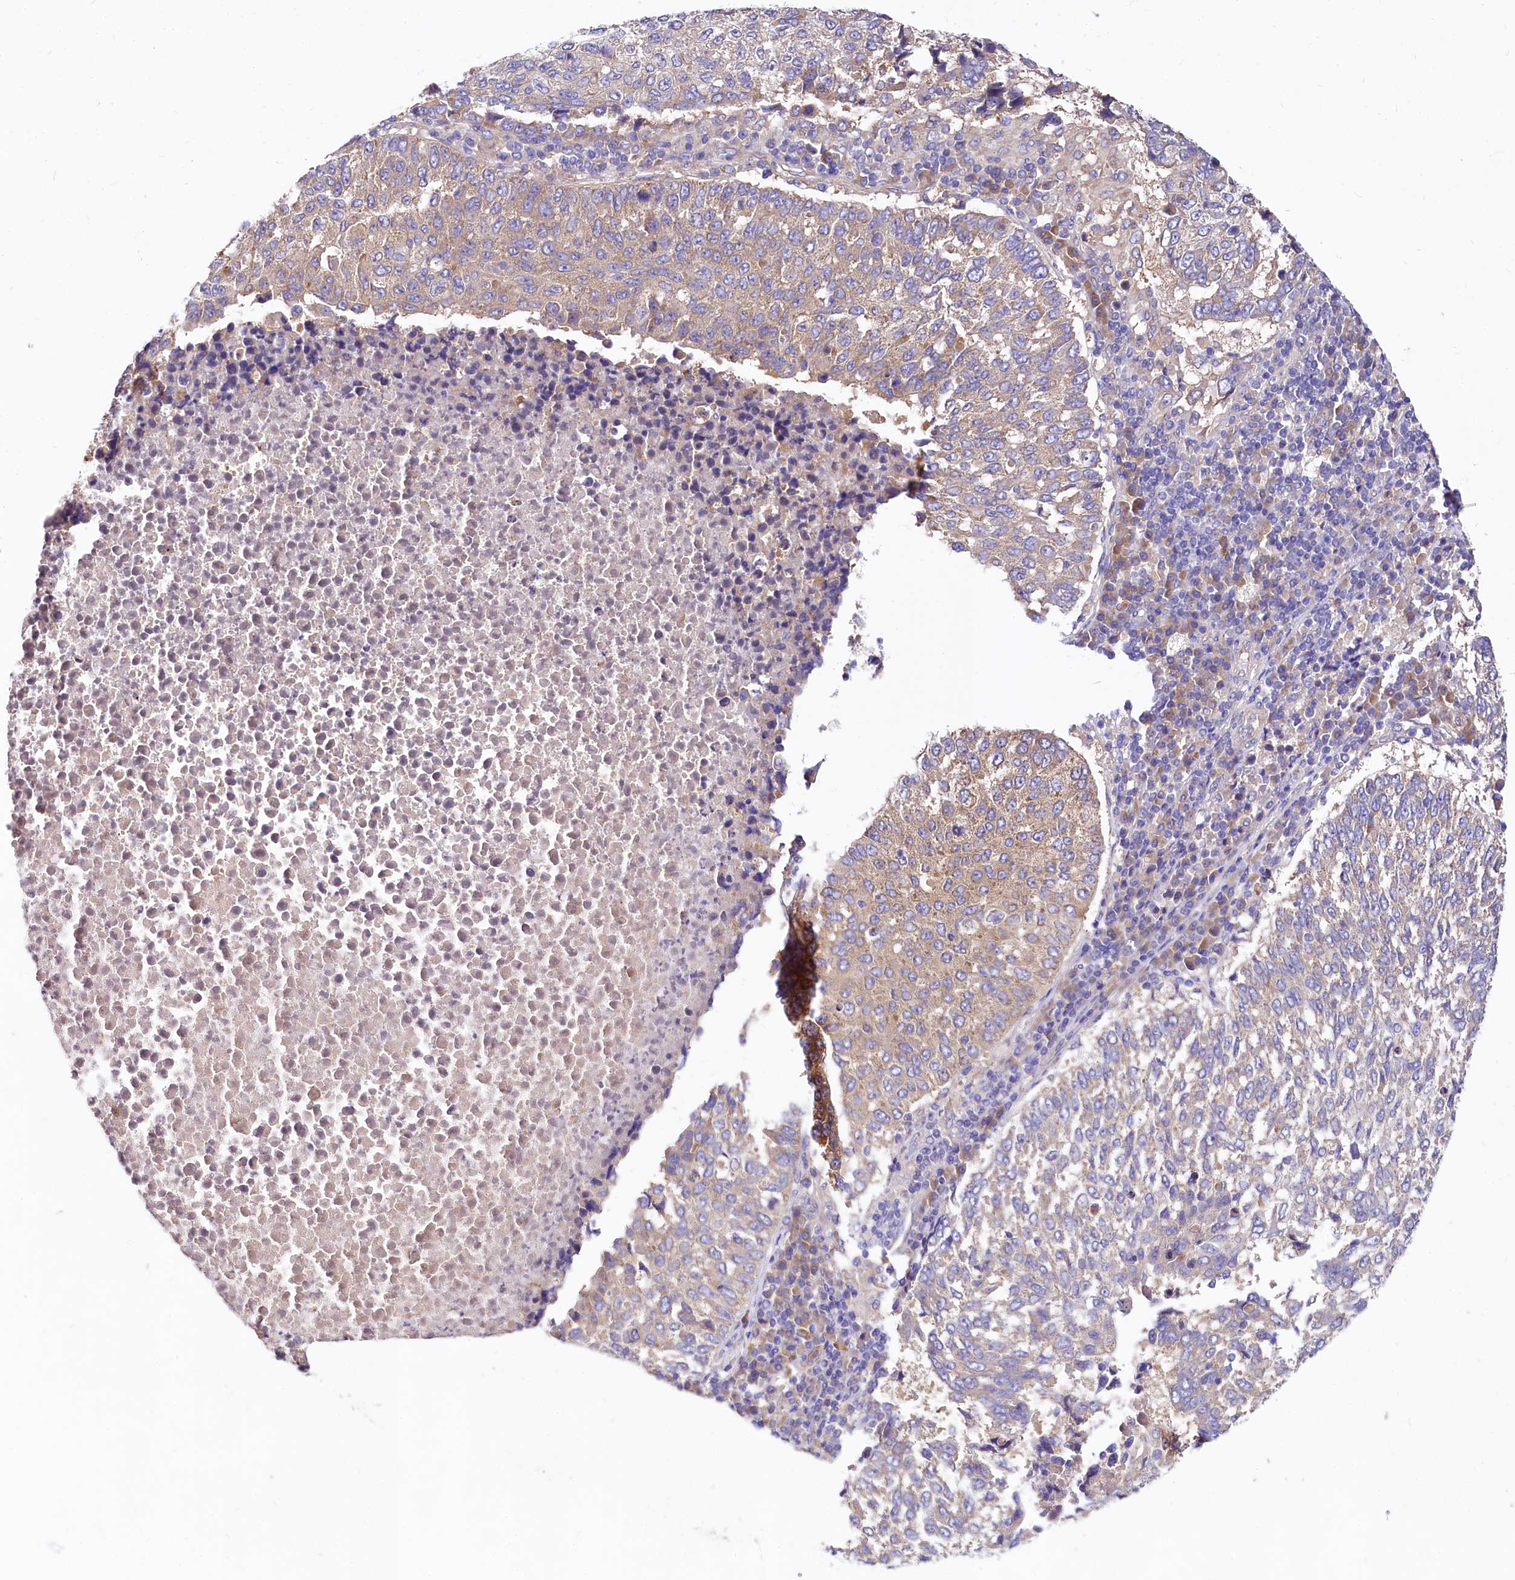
{"staining": {"intensity": "weak", "quantity": ">75%", "location": "cytoplasmic/membranous"}, "tissue": "lung cancer", "cell_type": "Tumor cells", "image_type": "cancer", "snomed": [{"axis": "morphology", "description": "Squamous cell carcinoma, NOS"}, {"axis": "topography", "description": "Lung"}], "caption": "Immunohistochemistry (IHC) (DAB (3,3'-diaminobenzidine)) staining of human squamous cell carcinoma (lung) shows weak cytoplasmic/membranous protein staining in approximately >75% of tumor cells. Nuclei are stained in blue.", "gene": "QARS1", "patient": {"sex": "male", "age": 73}}